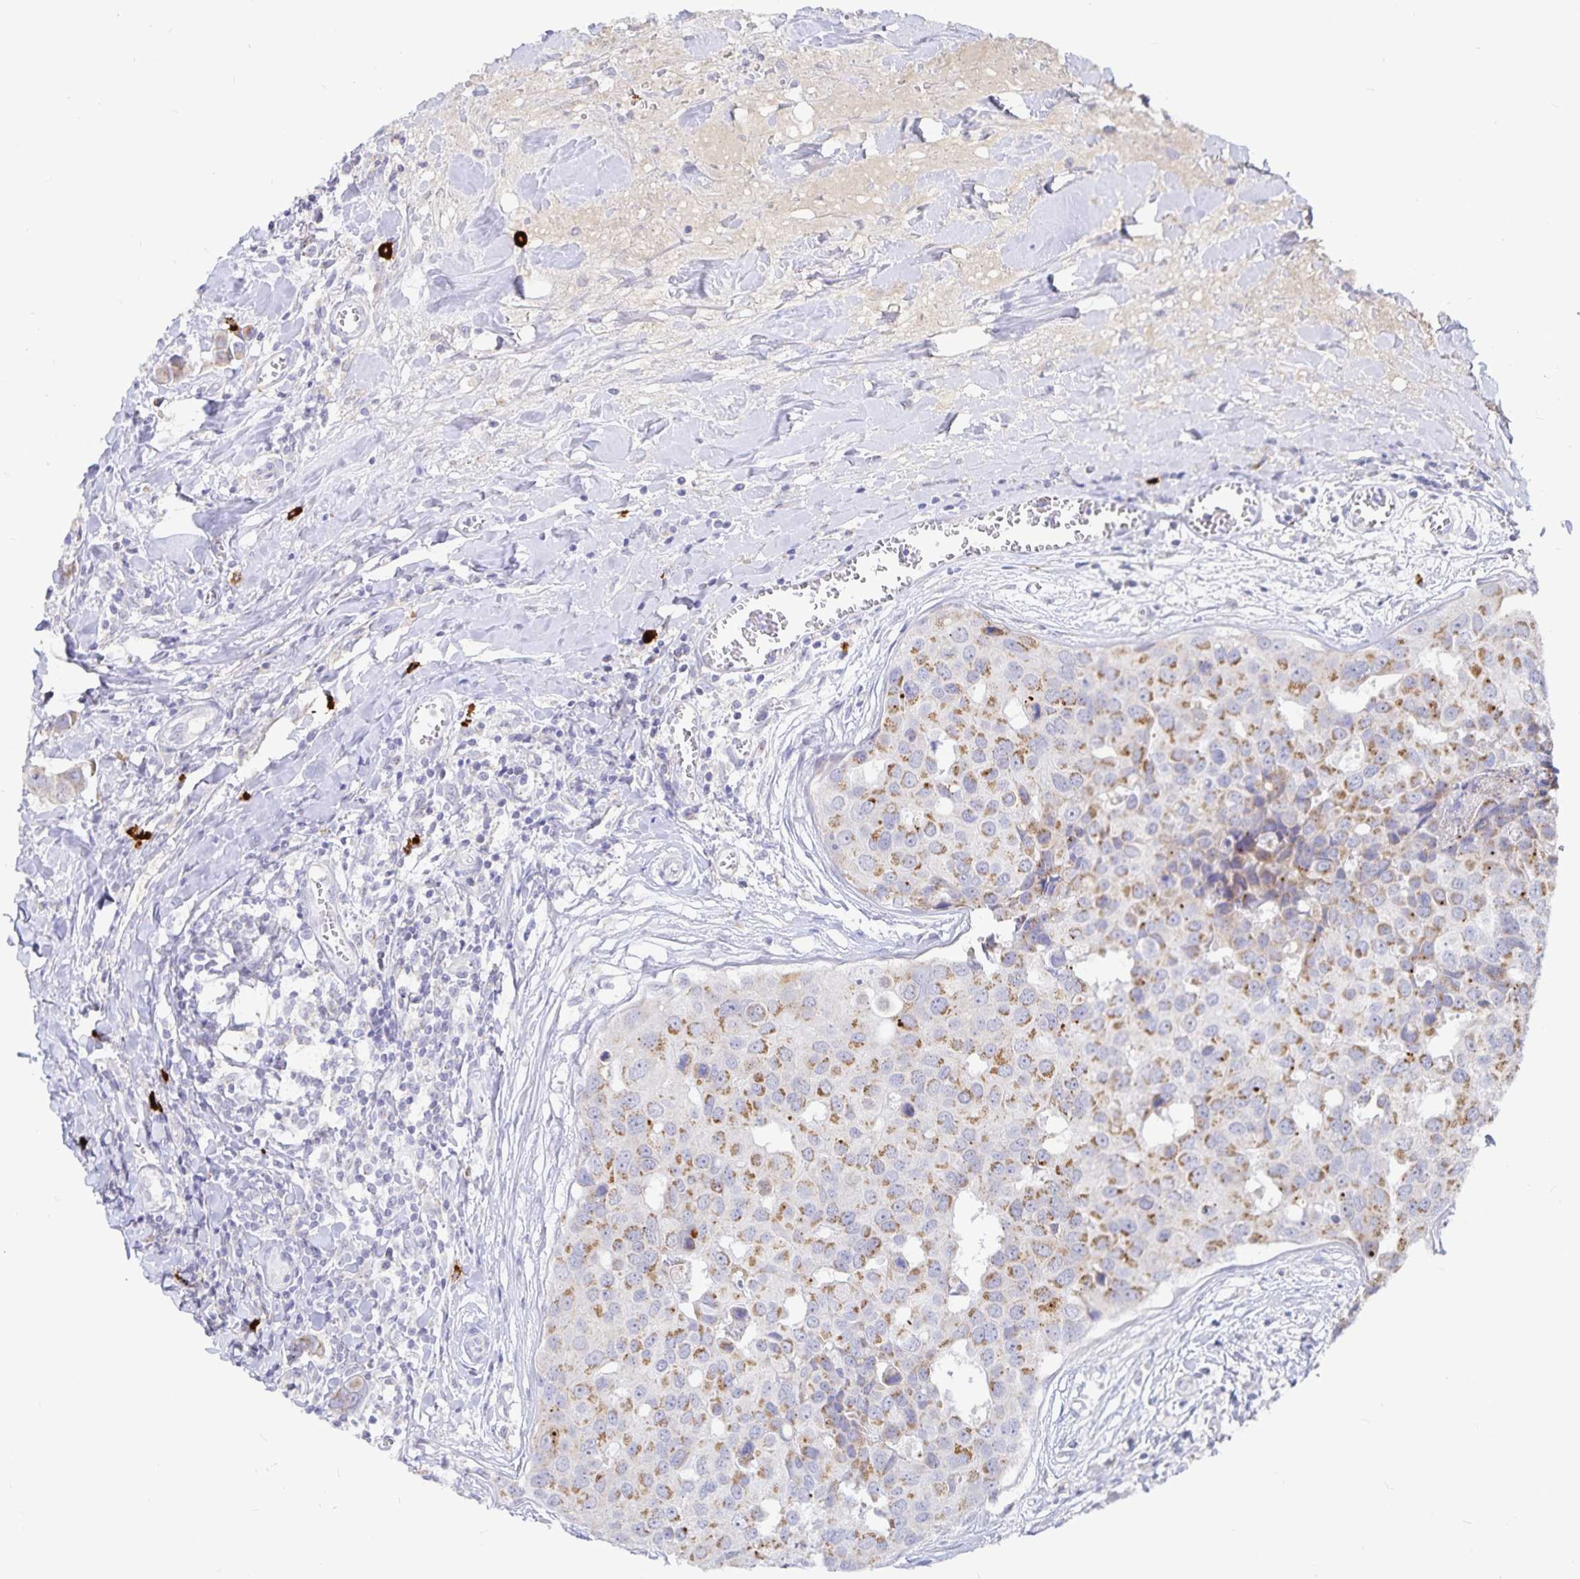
{"staining": {"intensity": "moderate", "quantity": ">75%", "location": "cytoplasmic/membranous"}, "tissue": "breast cancer", "cell_type": "Tumor cells", "image_type": "cancer", "snomed": [{"axis": "morphology", "description": "Duct carcinoma"}, {"axis": "topography", "description": "Breast"}], "caption": "Human breast cancer (invasive ductal carcinoma) stained with a protein marker reveals moderate staining in tumor cells.", "gene": "PKHD1", "patient": {"sex": "female", "age": 24}}